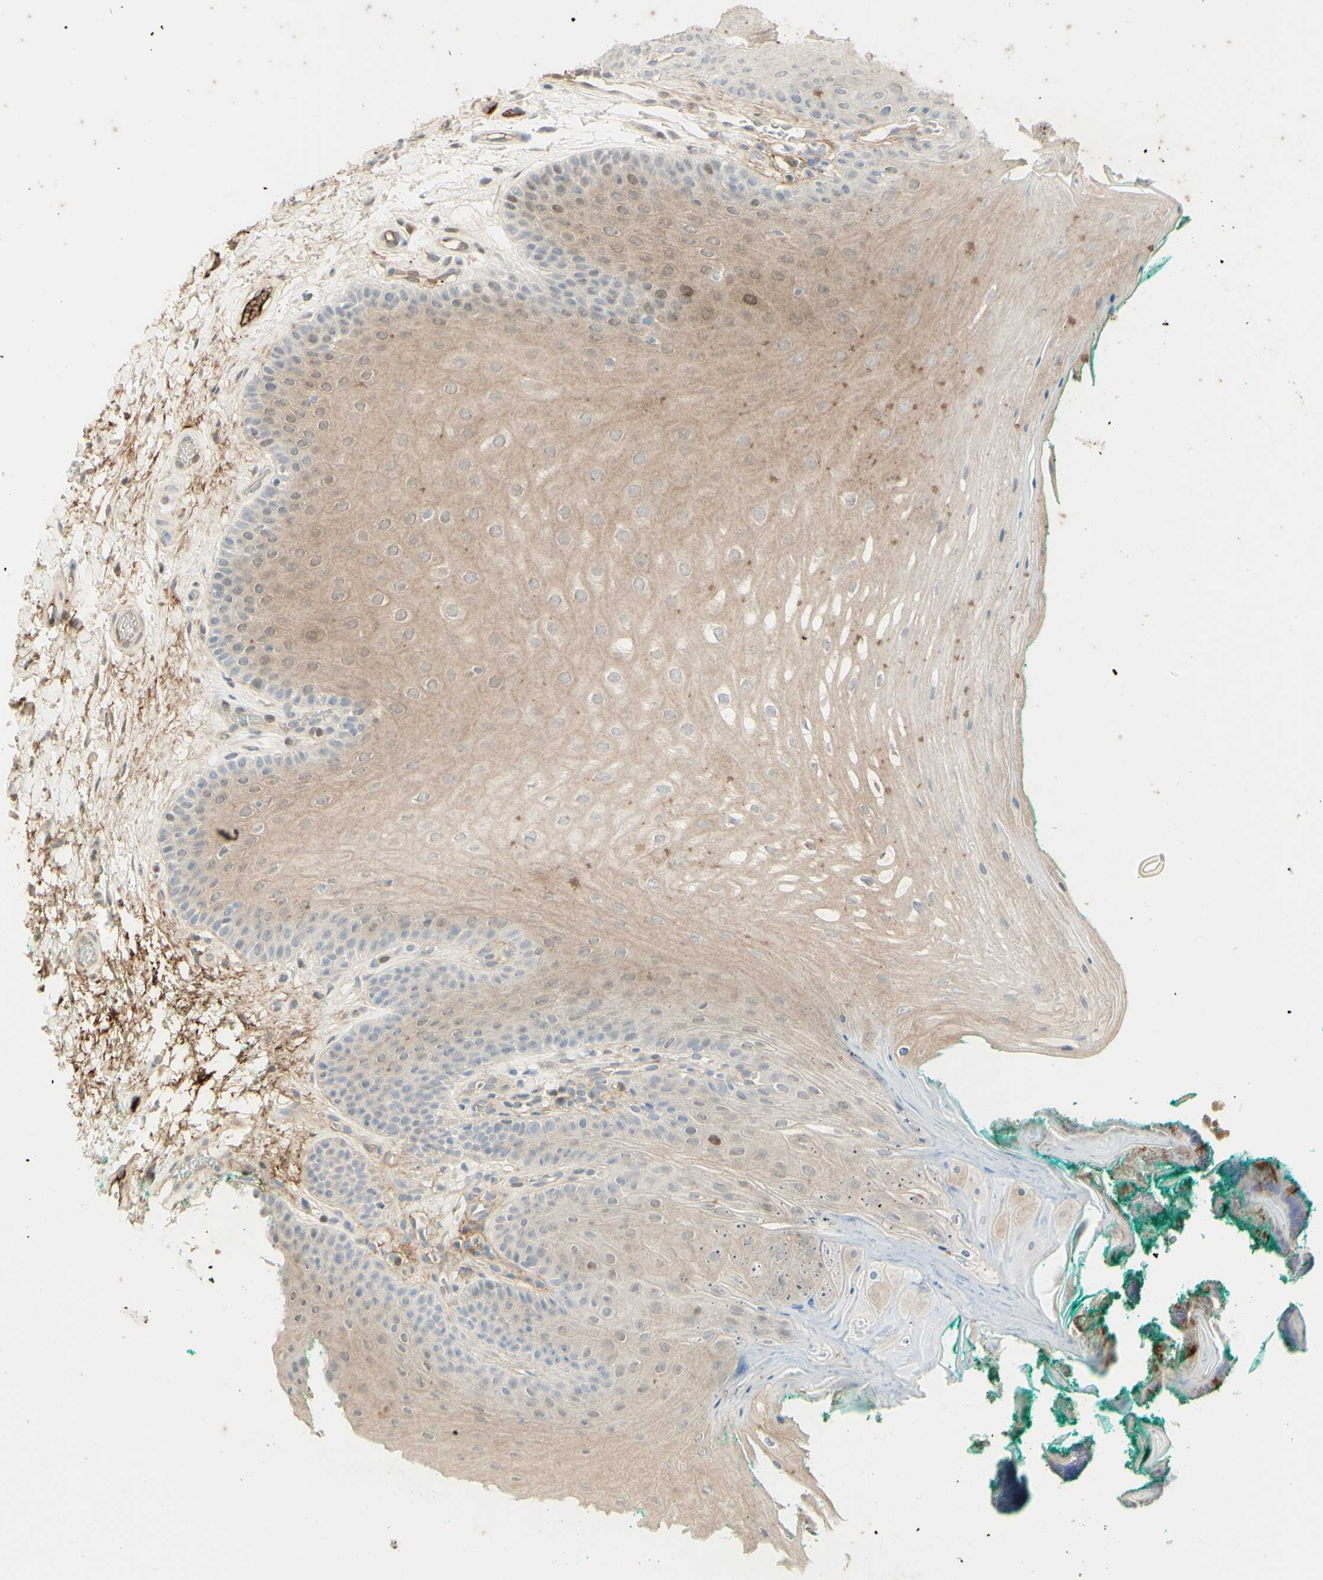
{"staining": {"intensity": "weak", "quantity": "<25%", "location": "cytoplasmic/membranous"}, "tissue": "oral mucosa", "cell_type": "Squamous epithelial cells", "image_type": "normal", "snomed": [{"axis": "morphology", "description": "Normal tissue, NOS"}, {"axis": "topography", "description": "Skeletal muscle"}, {"axis": "topography", "description": "Oral tissue"}], "caption": "Immunohistochemistry image of unremarkable oral mucosa: human oral mucosa stained with DAB (3,3'-diaminobenzidine) shows no significant protein positivity in squamous epithelial cells. (DAB immunohistochemistry, high magnification).", "gene": "ANGPT2", "patient": {"sex": "male", "age": 58}}